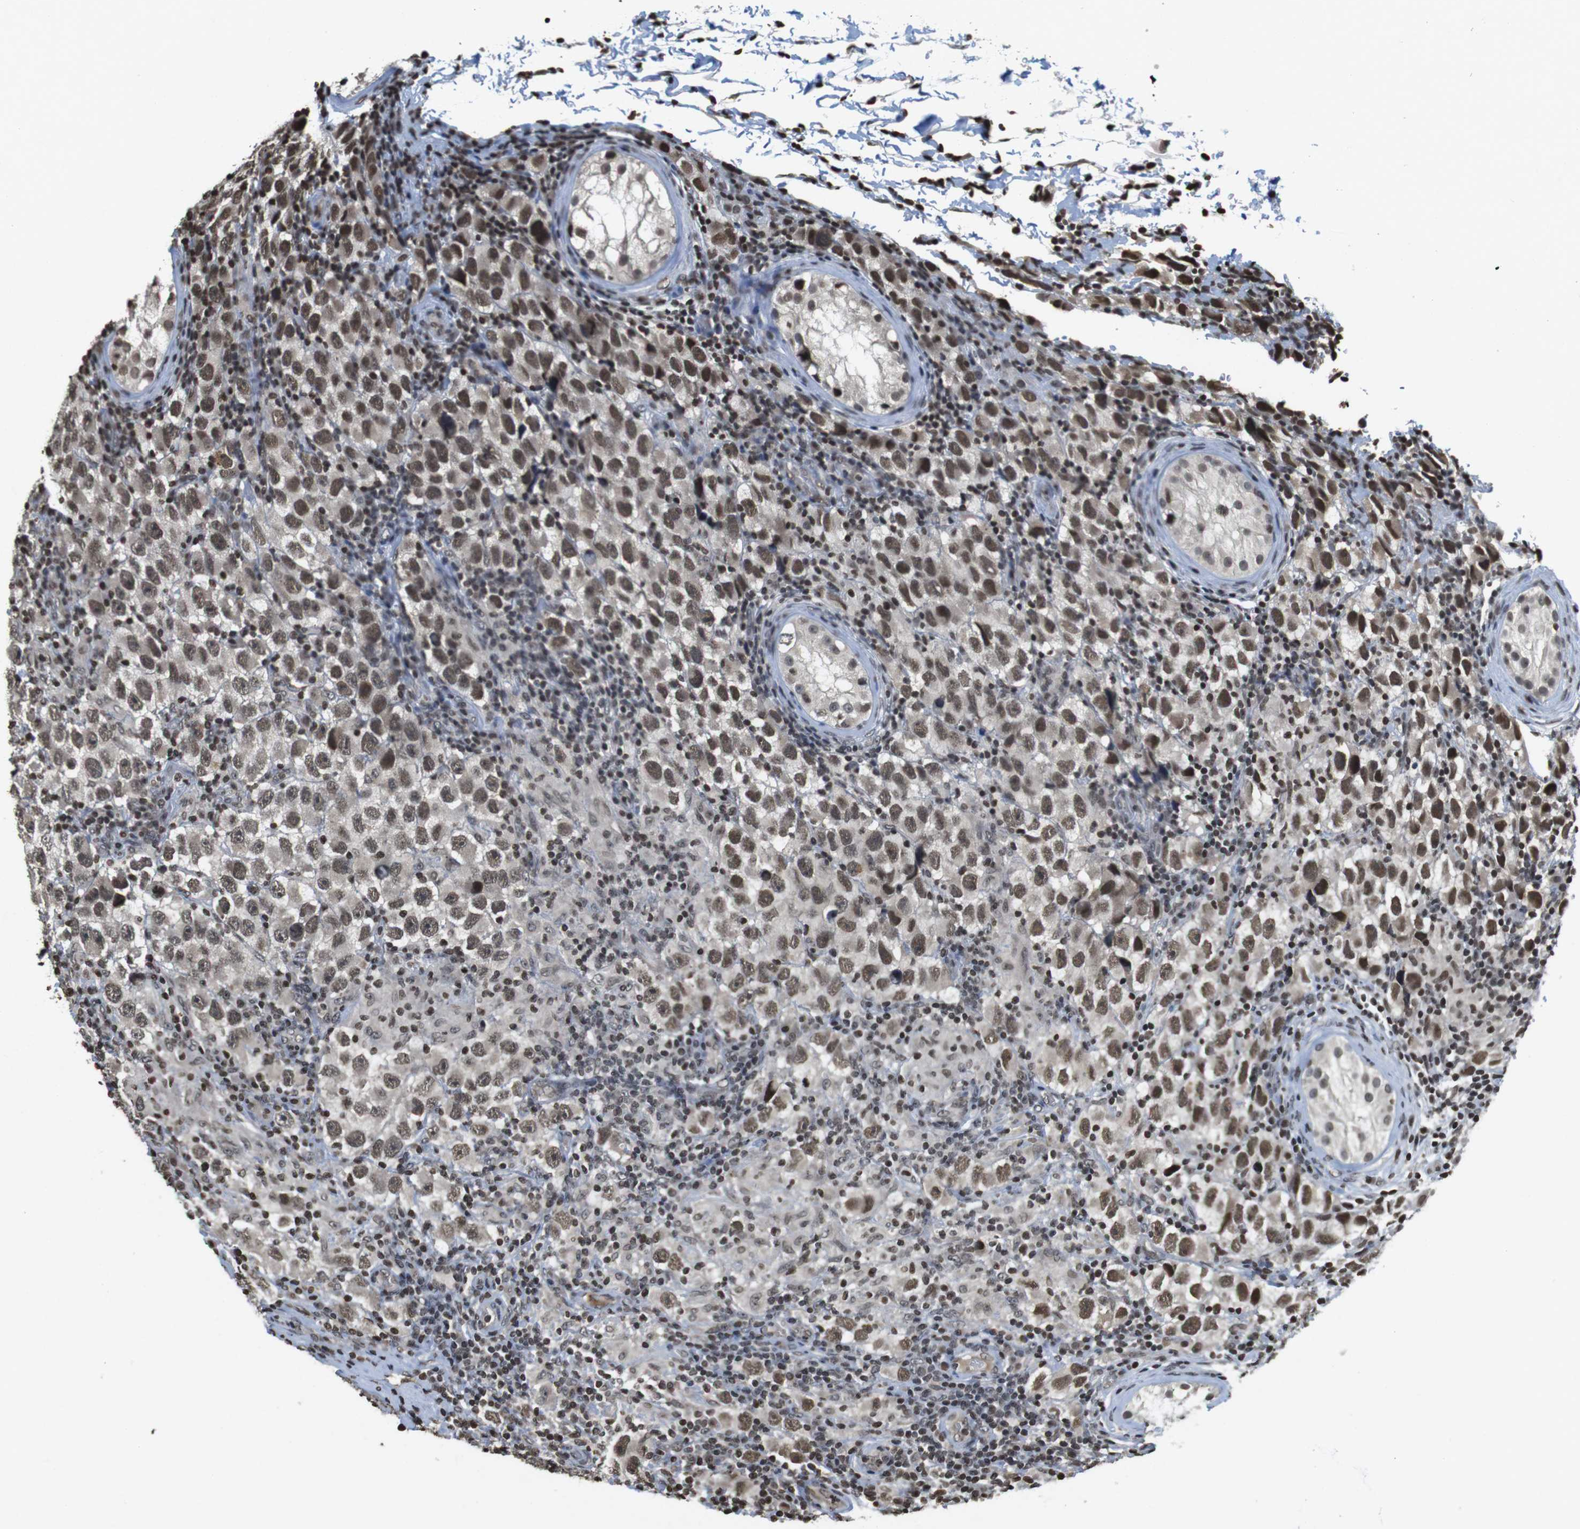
{"staining": {"intensity": "weak", "quantity": ">75%", "location": "cytoplasmic/membranous,nuclear"}, "tissue": "testis cancer", "cell_type": "Tumor cells", "image_type": "cancer", "snomed": [{"axis": "morphology", "description": "Carcinoma, Embryonal, NOS"}, {"axis": "topography", "description": "Testis"}], "caption": "The image displays staining of embryonal carcinoma (testis), revealing weak cytoplasmic/membranous and nuclear protein staining (brown color) within tumor cells.", "gene": "FOXA3", "patient": {"sex": "male", "age": 21}}